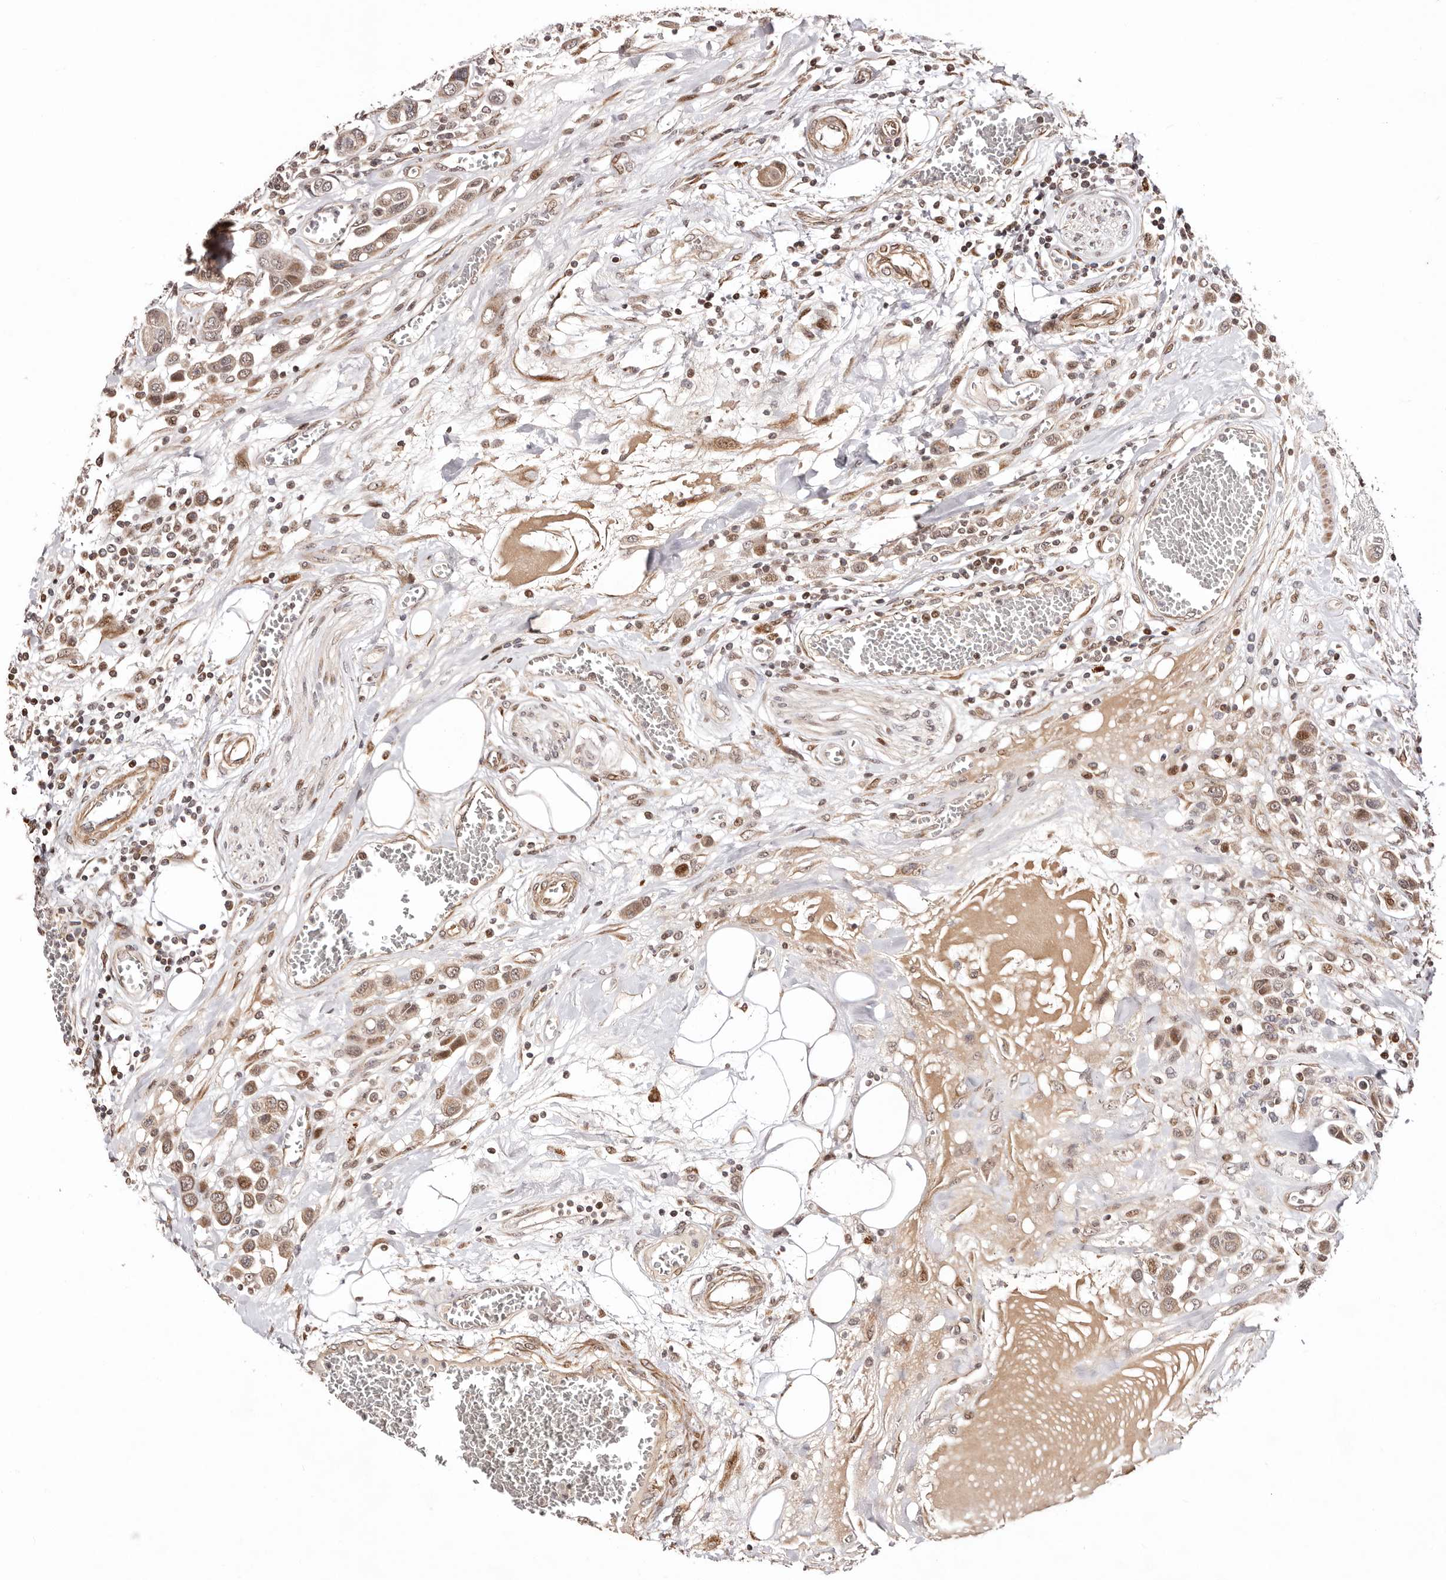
{"staining": {"intensity": "moderate", "quantity": ">75%", "location": "cytoplasmic/membranous"}, "tissue": "urothelial cancer", "cell_type": "Tumor cells", "image_type": "cancer", "snomed": [{"axis": "morphology", "description": "Urothelial carcinoma, High grade"}, {"axis": "topography", "description": "Urinary bladder"}], "caption": "DAB immunohistochemical staining of urothelial carcinoma (high-grade) demonstrates moderate cytoplasmic/membranous protein positivity in about >75% of tumor cells.", "gene": "HIVEP3", "patient": {"sex": "male", "age": 50}}